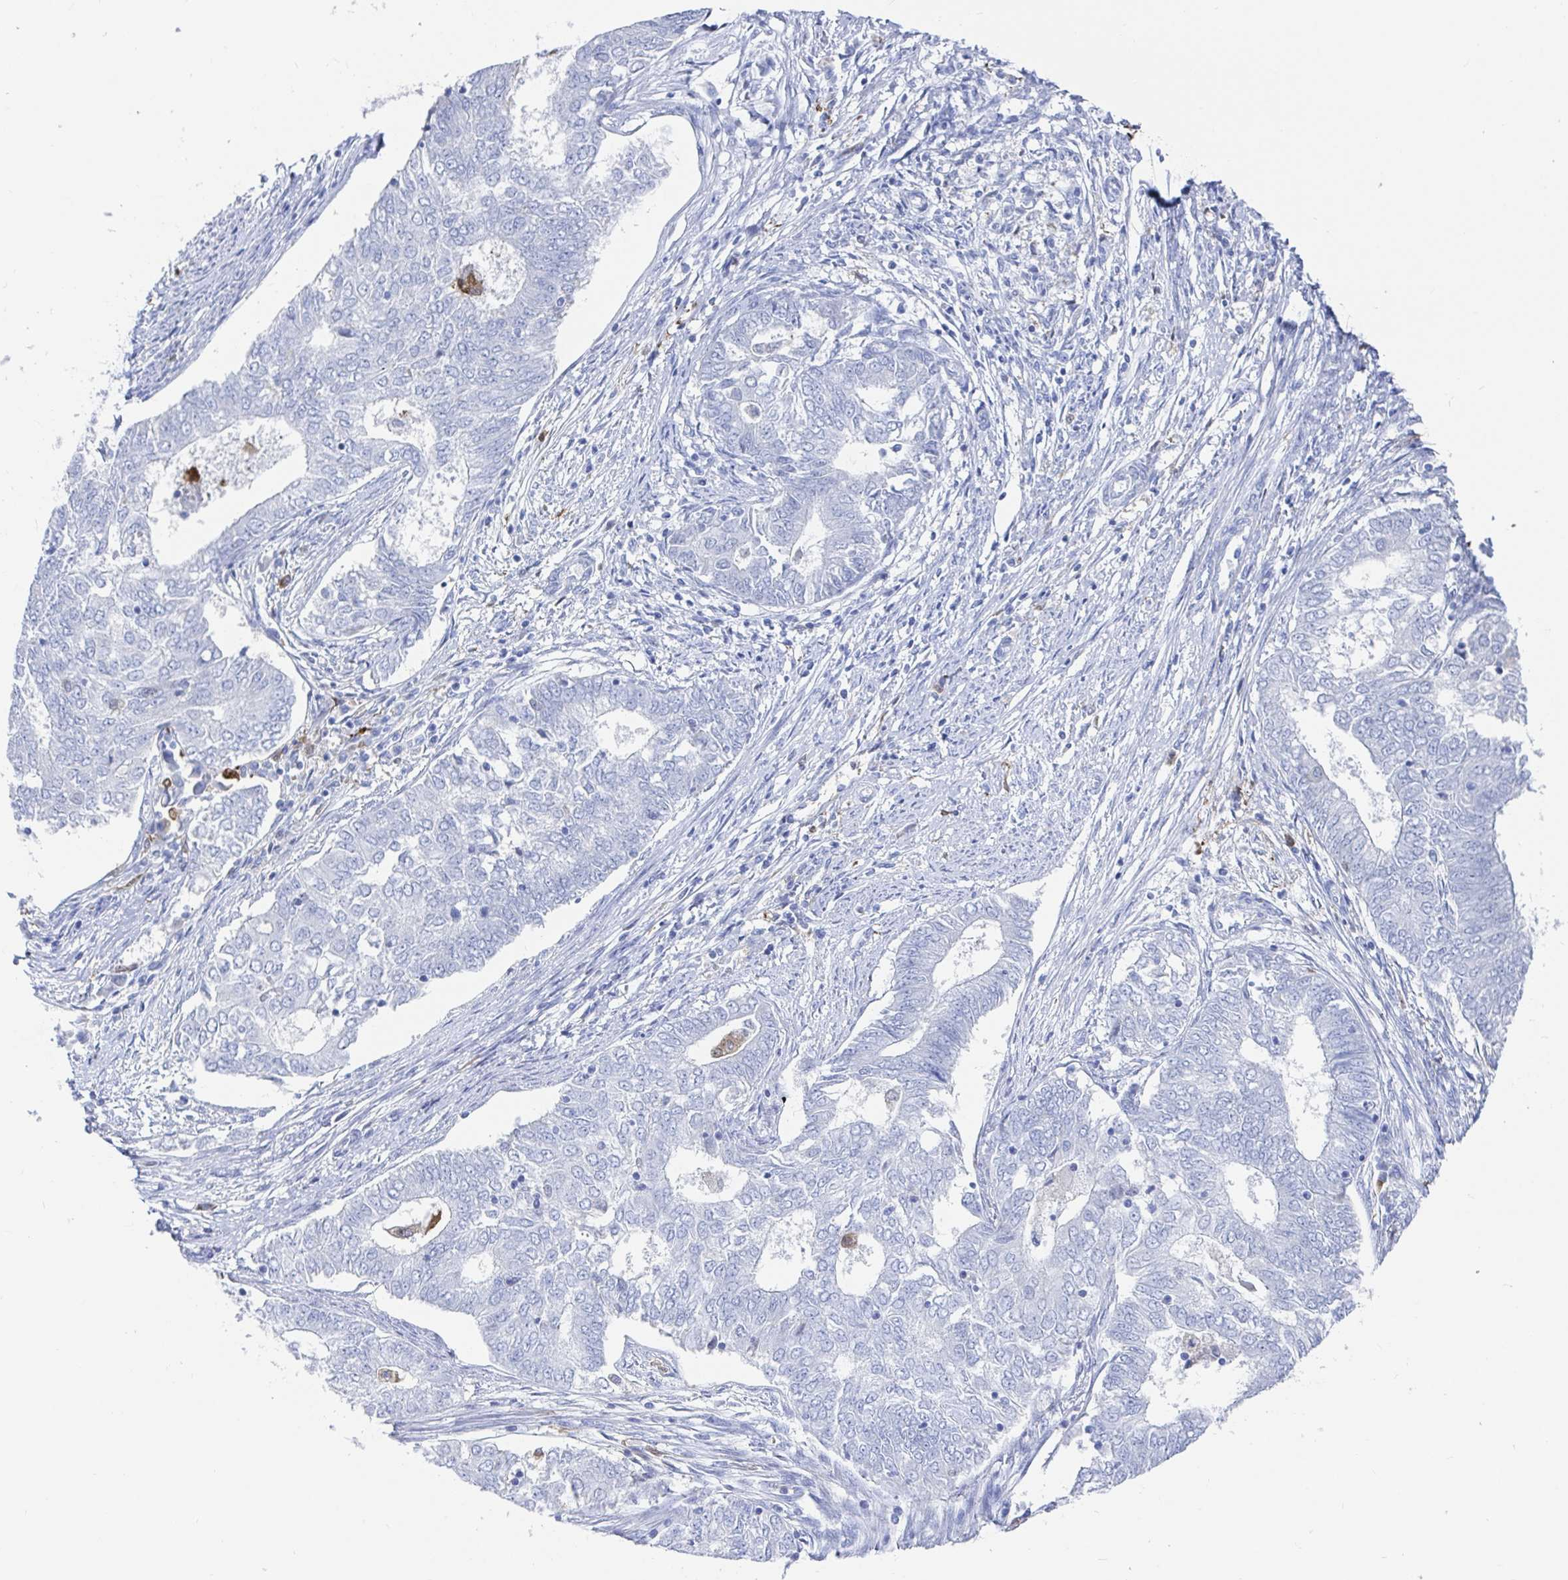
{"staining": {"intensity": "negative", "quantity": "none", "location": "none"}, "tissue": "endometrial cancer", "cell_type": "Tumor cells", "image_type": "cancer", "snomed": [{"axis": "morphology", "description": "Adenocarcinoma, NOS"}, {"axis": "topography", "description": "Endometrium"}], "caption": "There is no significant staining in tumor cells of endometrial cancer (adenocarcinoma).", "gene": "OR2A4", "patient": {"sex": "female", "age": 62}}